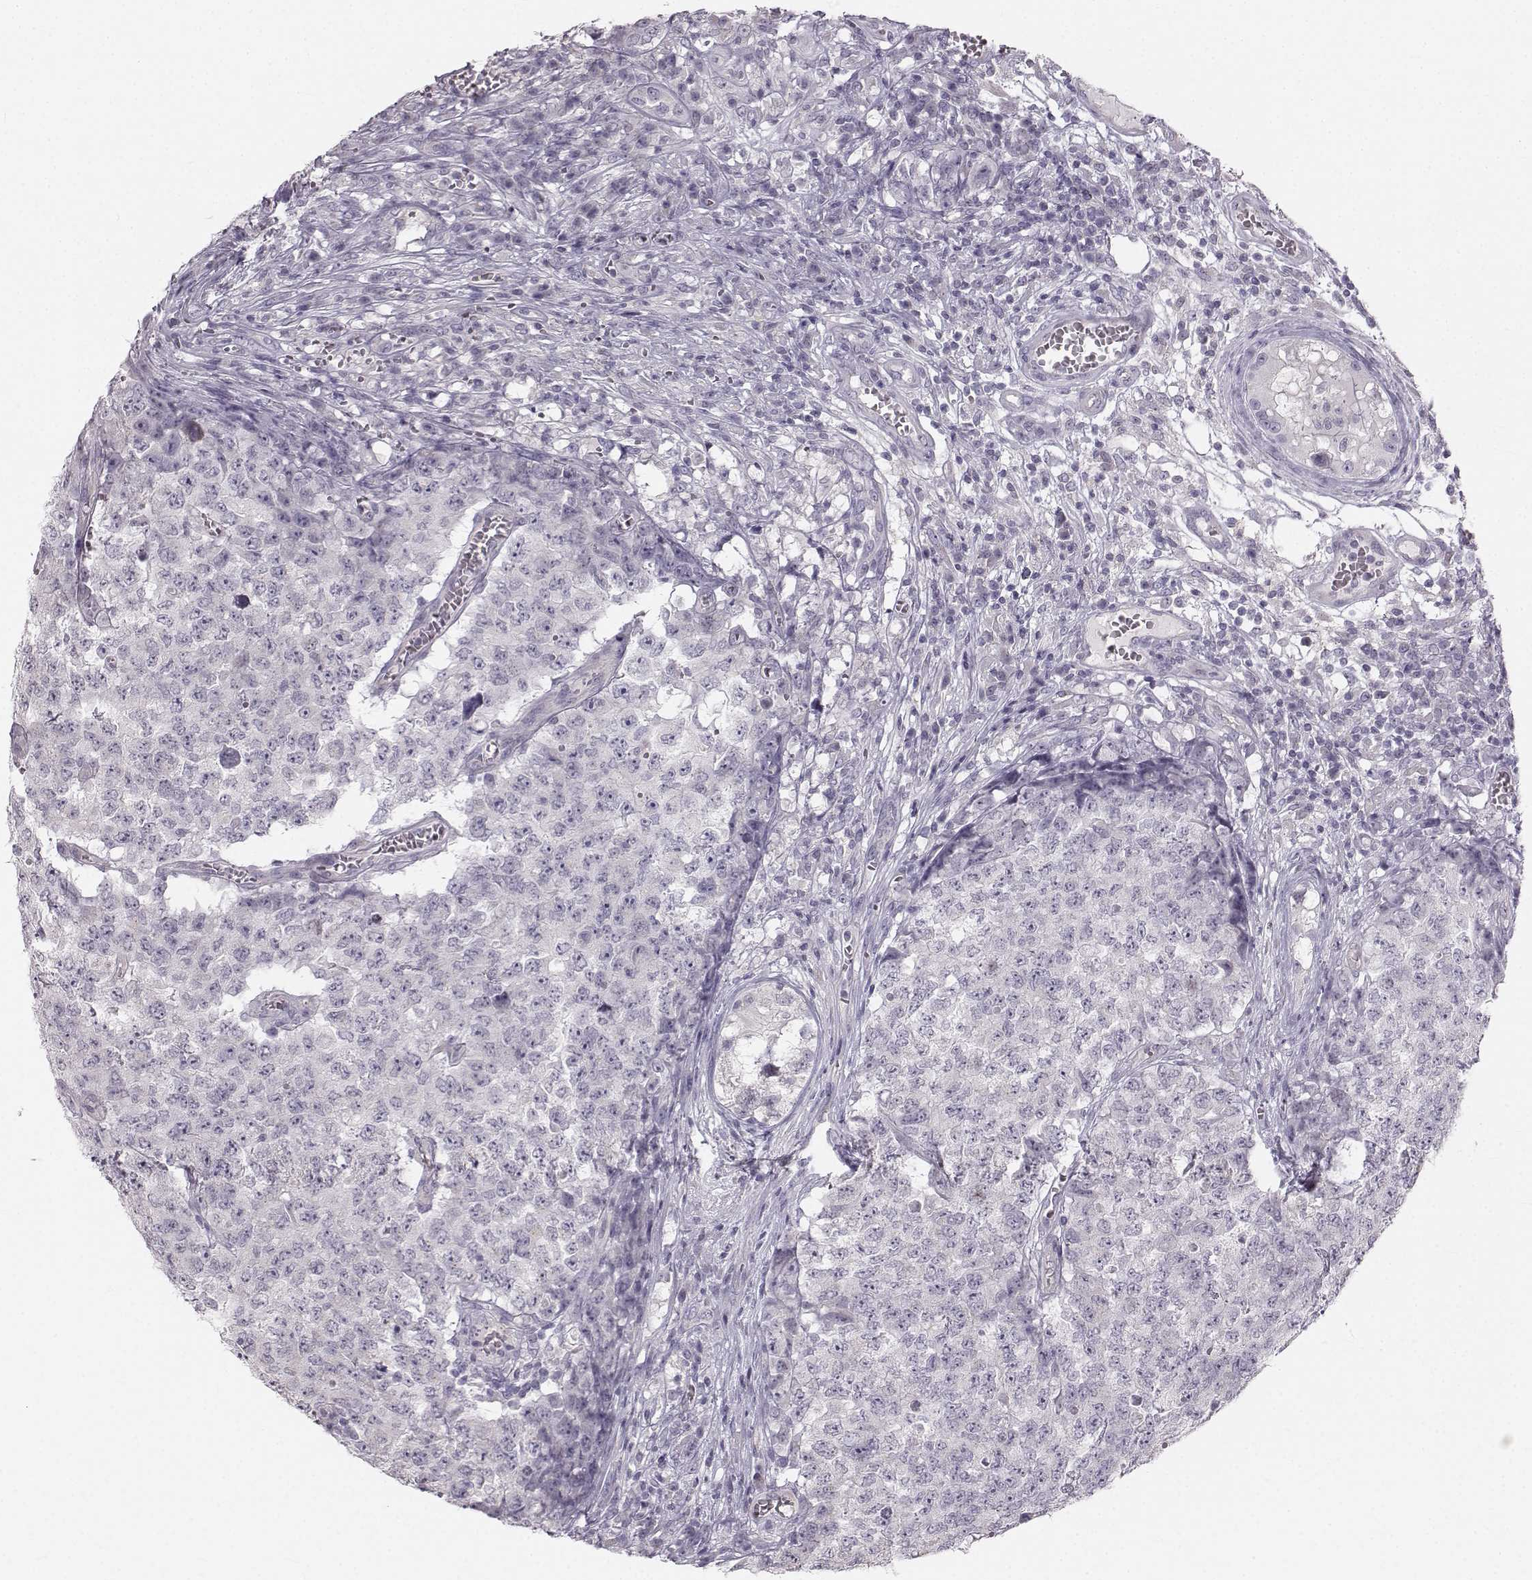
{"staining": {"intensity": "negative", "quantity": "none", "location": "none"}, "tissue": "testis cancer", "cell_type": "Tumor cells", "image_type": "cancer", "snomed": [{"axis": "morphology", "description": "Carcinoma, Embryonal, NOS"}, {"axis": "topography", "description": "Testis"}], "caption": "The image exhibits no staining of tumor cells in embryonal carcinoma (testis).", "gene": "OIP5", "patient": {"sex": "male", "age": 23}}